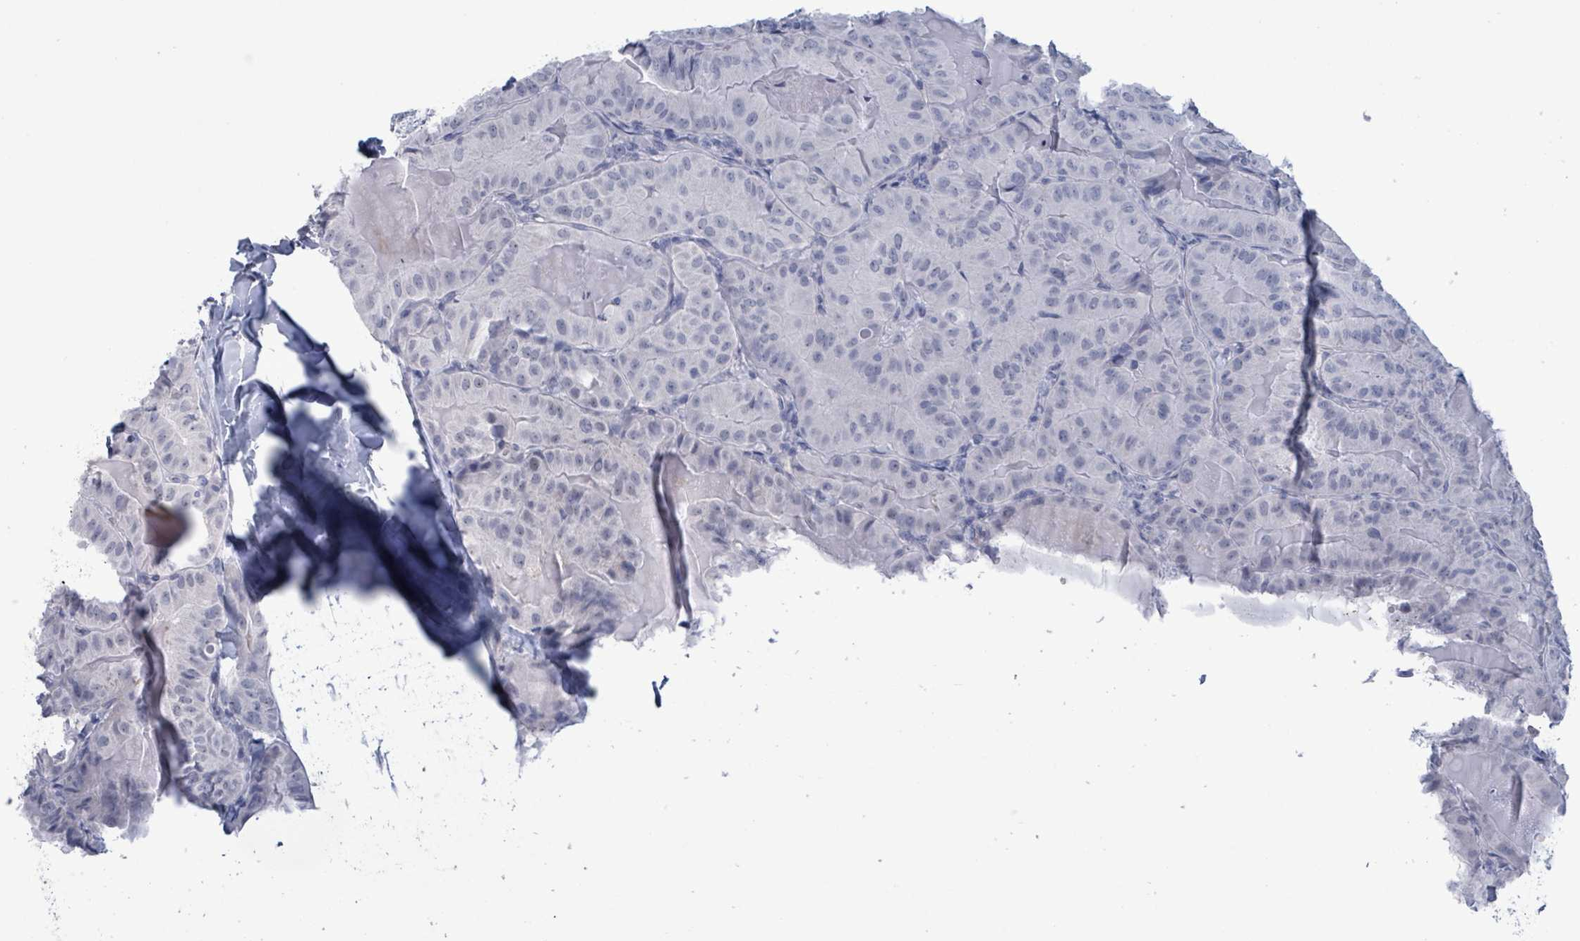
{"staining": {"intensity": "negative", "quantity": "none", "location": "none"}, "tissue": "thyroid cancer", "cell_type": "Tumor cells", "image_type": "cancer", "snomed": [{"axis": "morphology", "description": "Papillary adenocarcinoma, NOS"}, {"axis": "topography", "description": "Thyroid gland"}], "caption": "A photomicrograph of human thyroid papillary adenocarcinoma is negative for staining in tumor cells.", "gene": "ZNF771", "patient": {"sex": "female", "age": 68}}